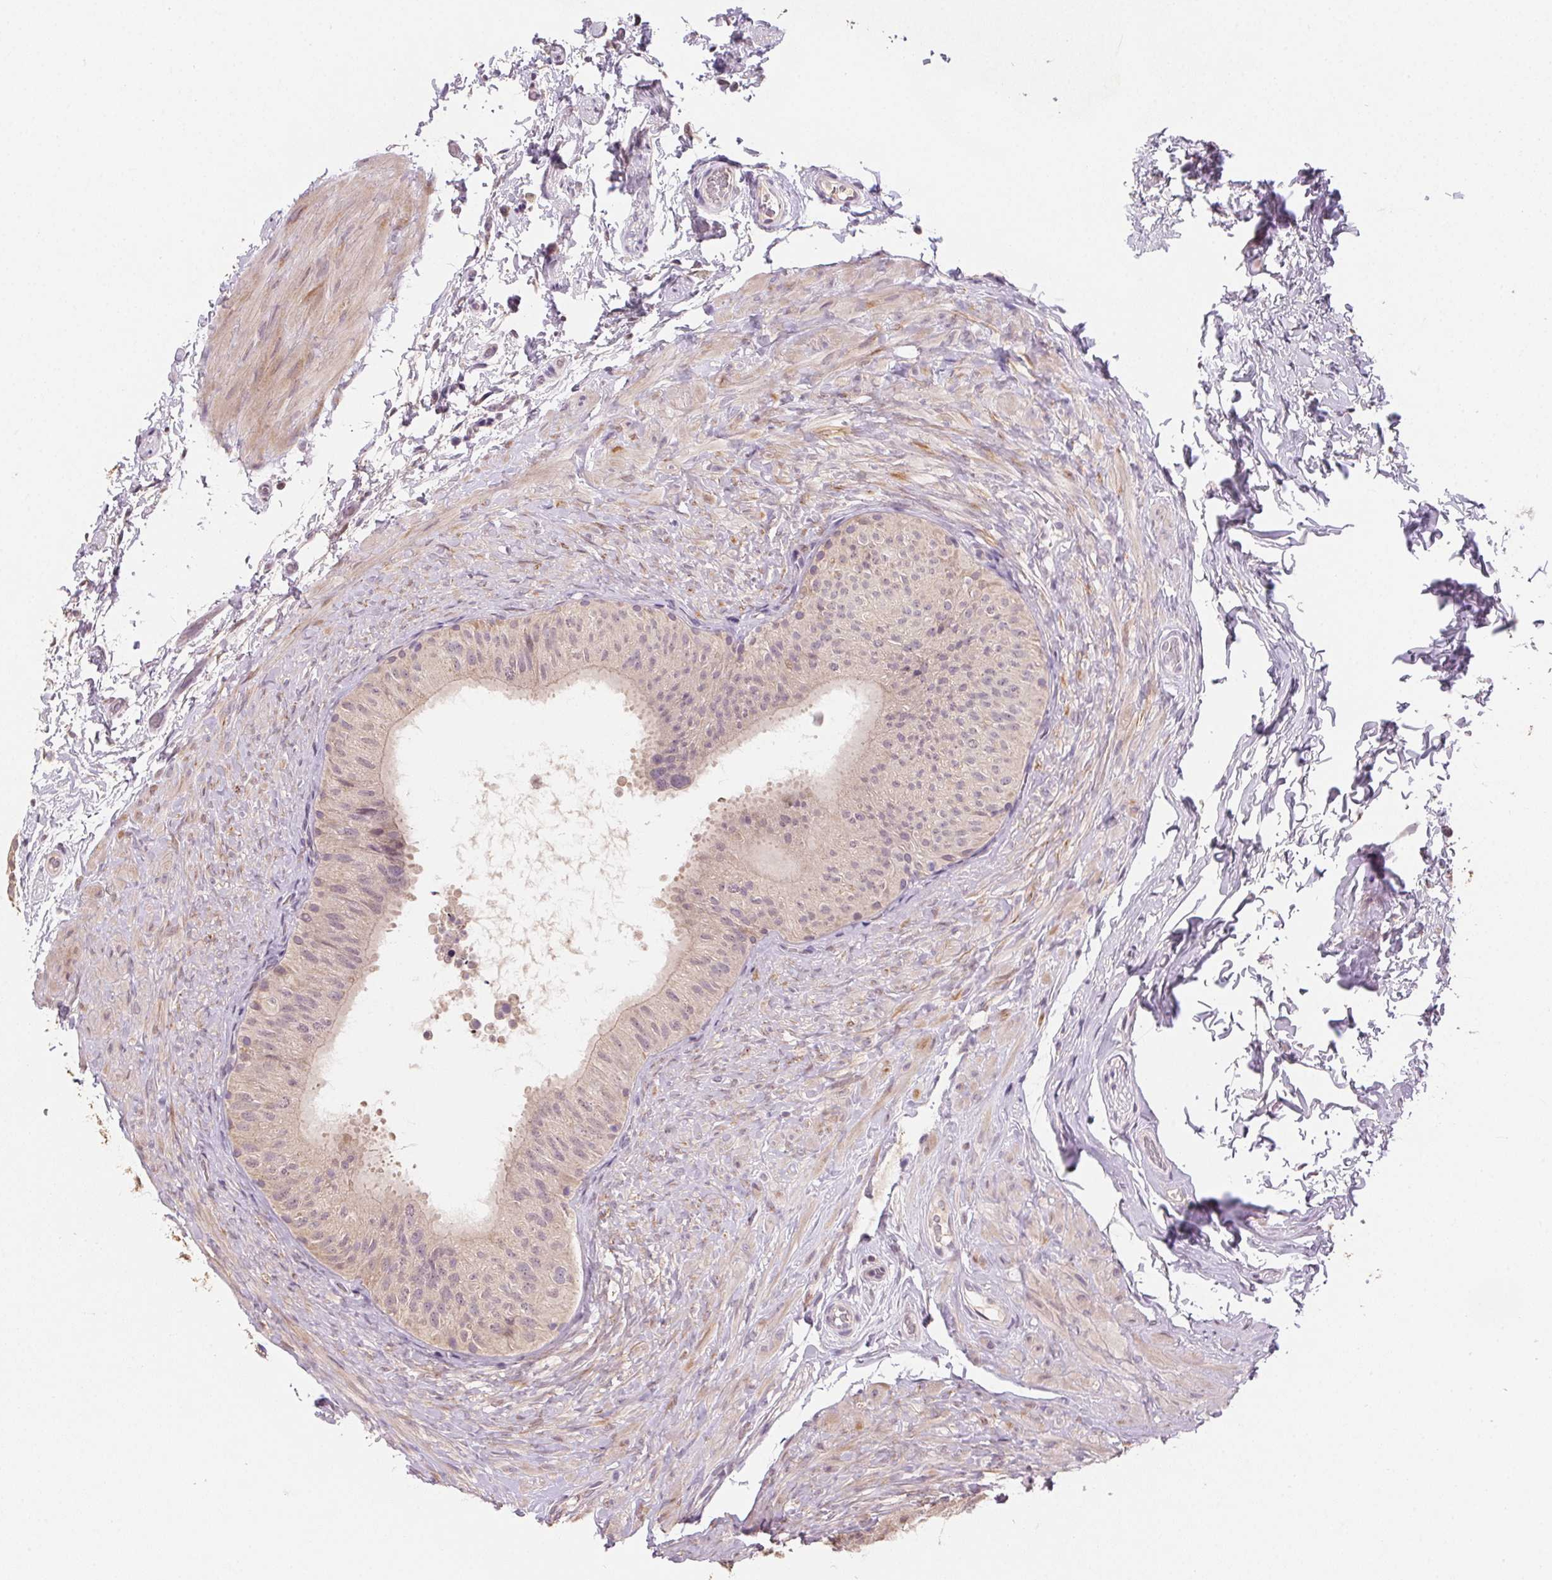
{"staining": {"intensity": "negative", "quantity": "none", "location": "none"}, "tissue": "epididymis", "cell_type": "Glandular cells", "image_type": "normal", "snomed": [{"axis": "morphology", "description": "Normal tissue, NOS"}, {"axis": "topography", "description": "Epididymis, spermatic cord, NOS"}, {"axis": "topography", "description": "Epididymis"}], "caption": "Immunohistochemistry micrograph of benign human epididymis stained for a protein (brown), which reveals no staining in glandular cells. (Brightfield microscopy of DAB (3,3'-diaminobenzidine) immunohistochemistry (IHC) at high magnification).", "gene": "ALDH8A1", "patient": {"sex": "male", "age": 31}}